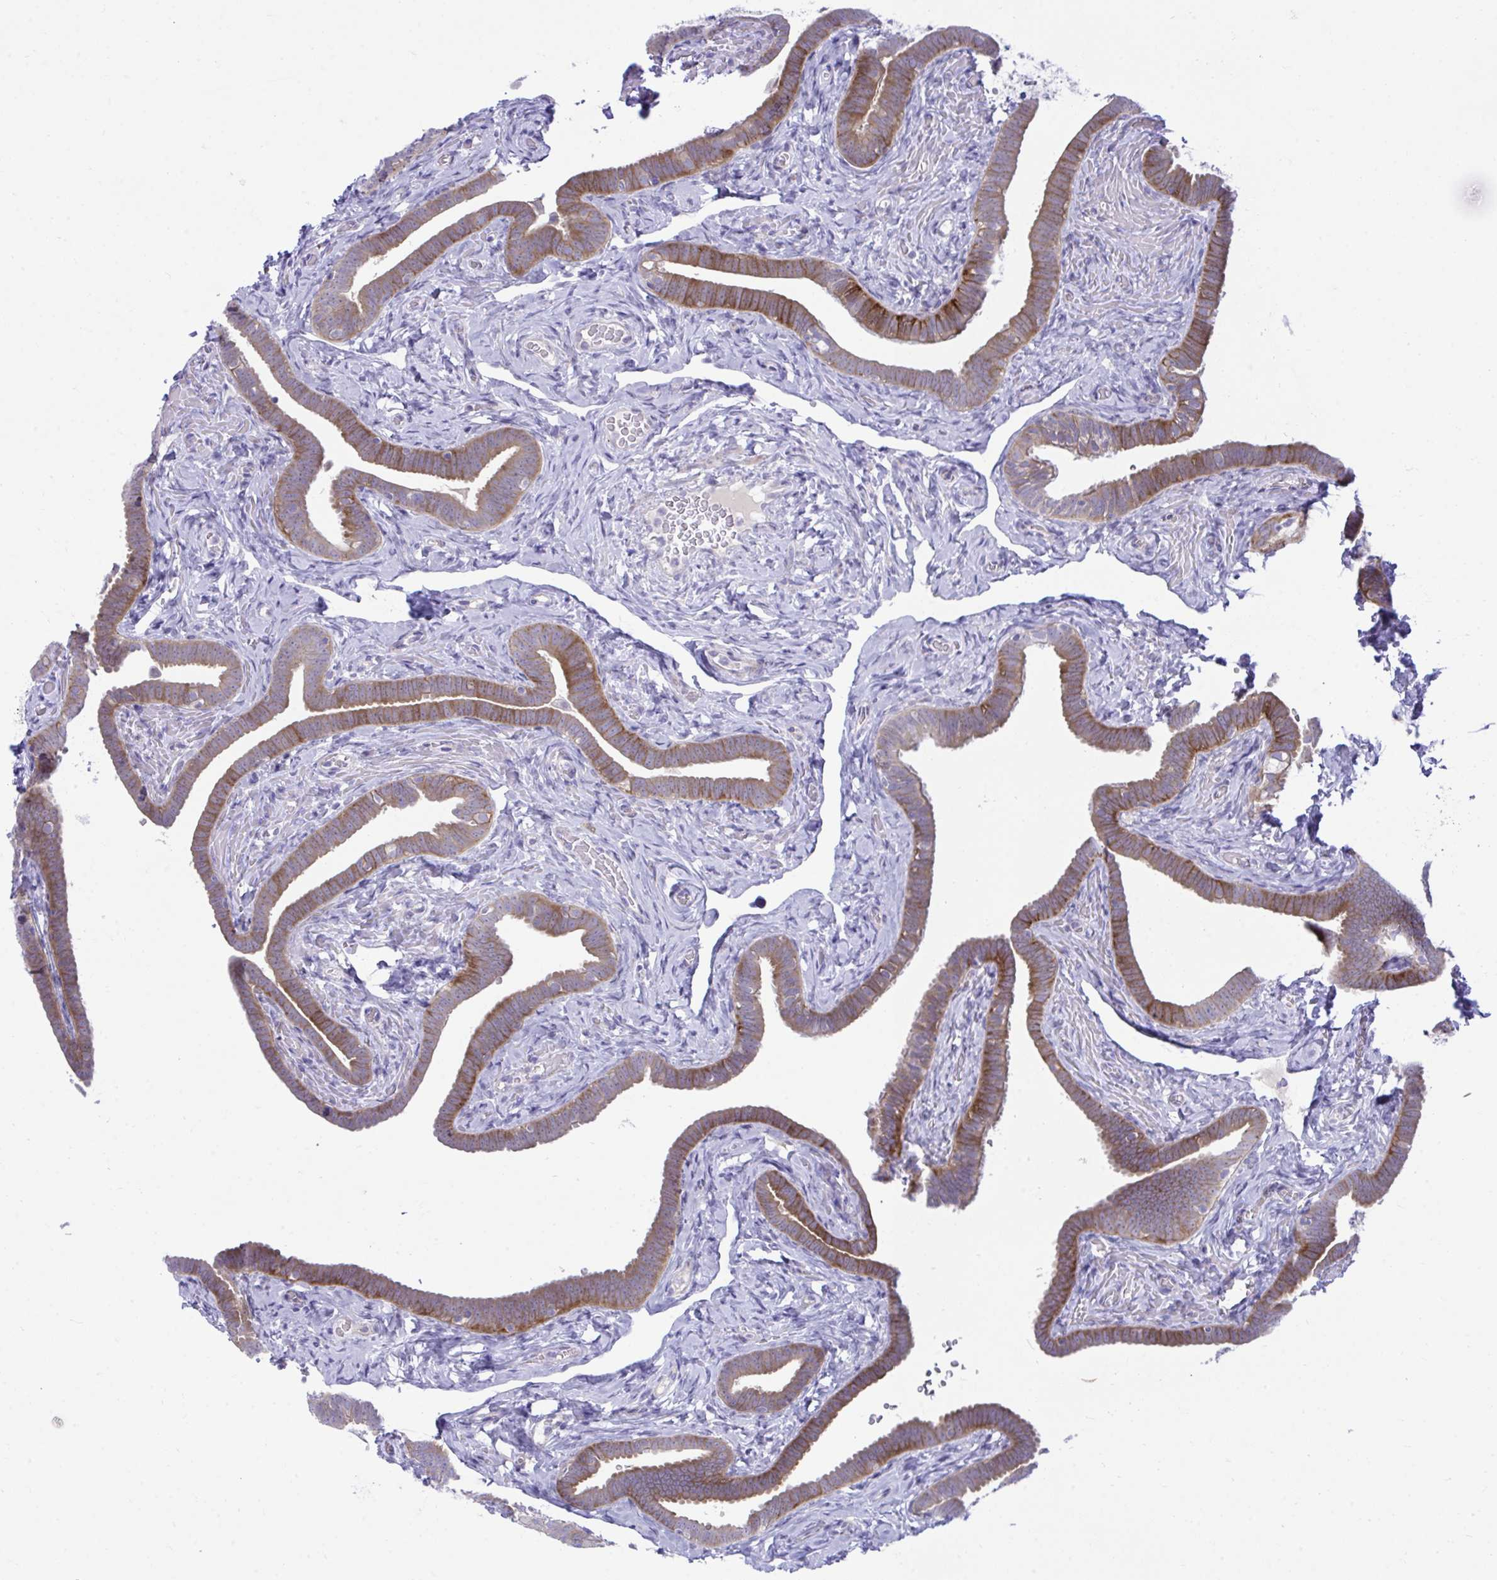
{"staining": {"intensity": "moderate", "quantity": "25%-75%", "location": "cytoplasmic/membranous"}, "tissue": "fallopian tube", "cell_type": "Glandular cells", "image_type": "normal", "snomed": [{"axis": "morphology", "description": "Normal tissue, NOS"}, {"axis": "topography", "description": "Fallopian tube"}], "caption": "Immunohistochemical staining of benign human fallopian tube displays moderate cytoplasmic/membranous protein staining in about 25%-75% of glandular cells.", "gene": "MED9", "patient": {"sex": "female", "age": 69}}